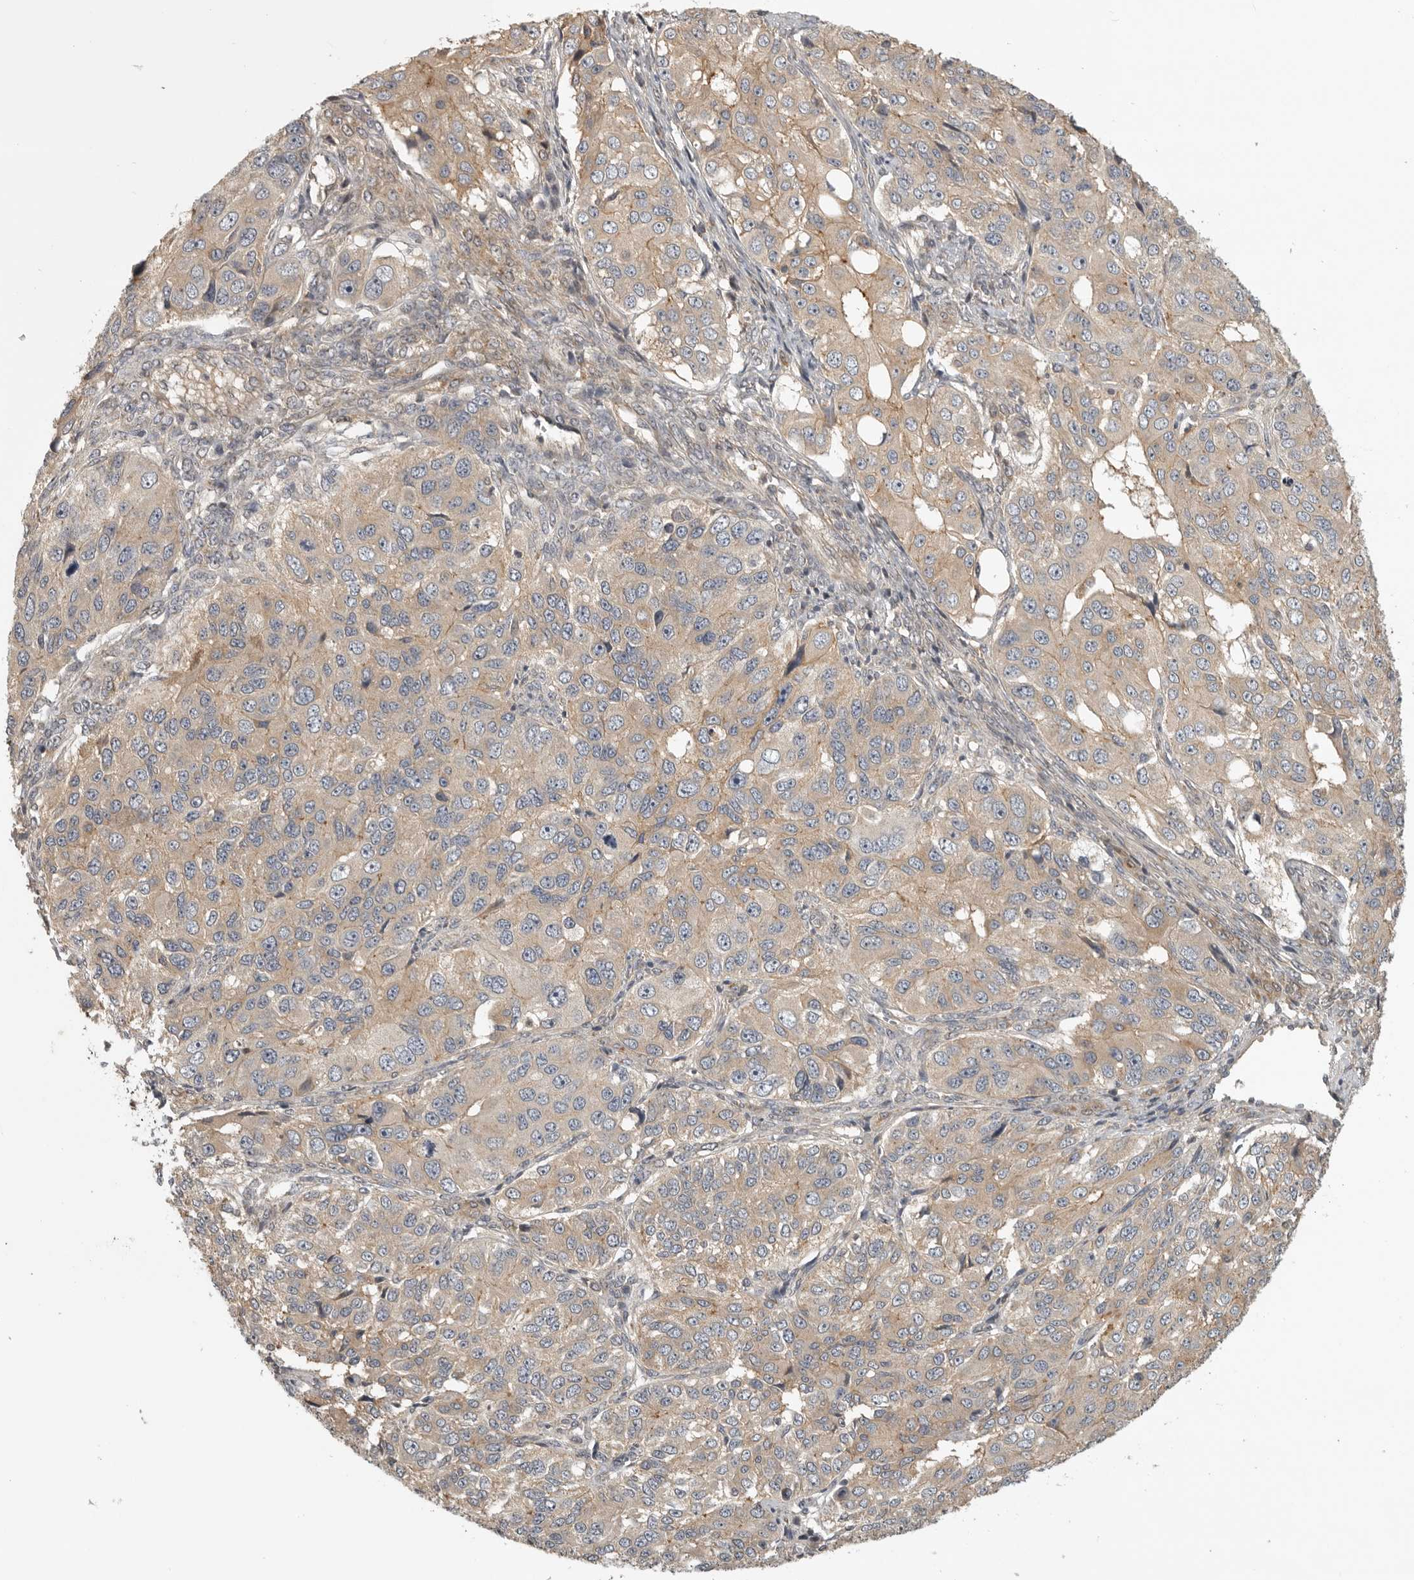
{"staining": {"intensity": "weak", "quantity": ">75%", "location": "cytoplasmic/membranous"}, "tissue": "ovarian cancer", "cell_type": "Tumor cells", "image_type": "cancer", "snomed": [{"axis": "morphology", "description": "Carcinoma, endometroid"}, {"axis": "topography", "description": "Ovary"}], "caption": "DAB immunohistochemical staining of ovarian cancer demonstrates weak cytoplasmic/membranous protein positivity in about >75% of tumor cells.", "gene": "CUEDC1", "patient": {"sex": "female", "age": 51}}